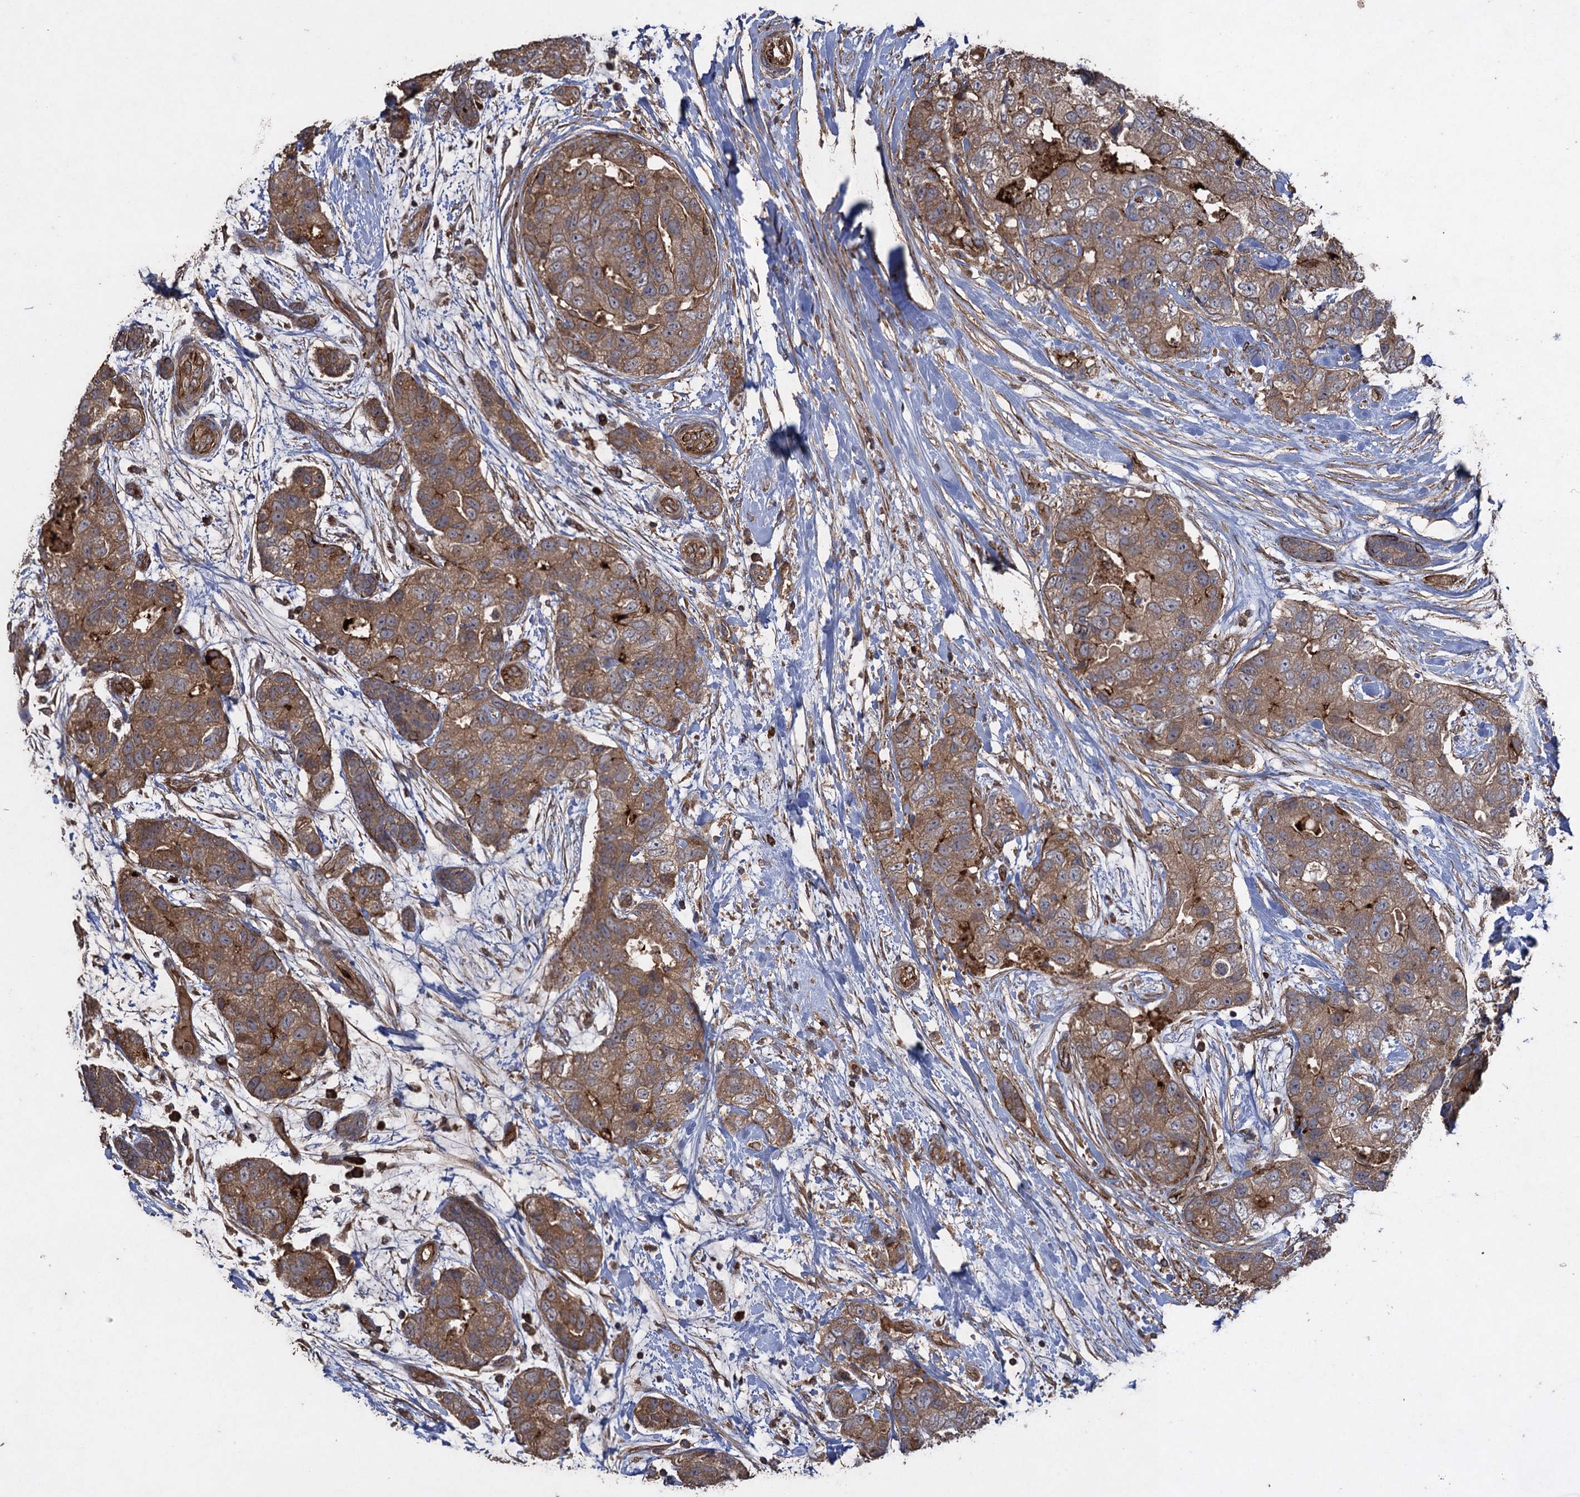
{"staining": {"intensity": "moderate", "quantity": ">75%", "location": "cytoplasmic/membranous"}, "tissue": "breast cancer", "cell_type": "Tumor cells", "image_type": "cancer", "snomed": [{"axis": "morphology", "description": "Duct carcinoma"}, {"axis": "topography", "description": "Breast"}], "caption": "High-magnification brightfield microscopy of intraductal carcinoma (breast) stained with DAB (3,3'-diaminobenzidine) (brown) and counterstained with hematoxylin (blue). tumor cells exhibit moderate cytoplasmic/membranous positivity is identified in about>75% of cells.", "gene": "TXNDC11", "patient": {"sex": "female", "age": 62}}